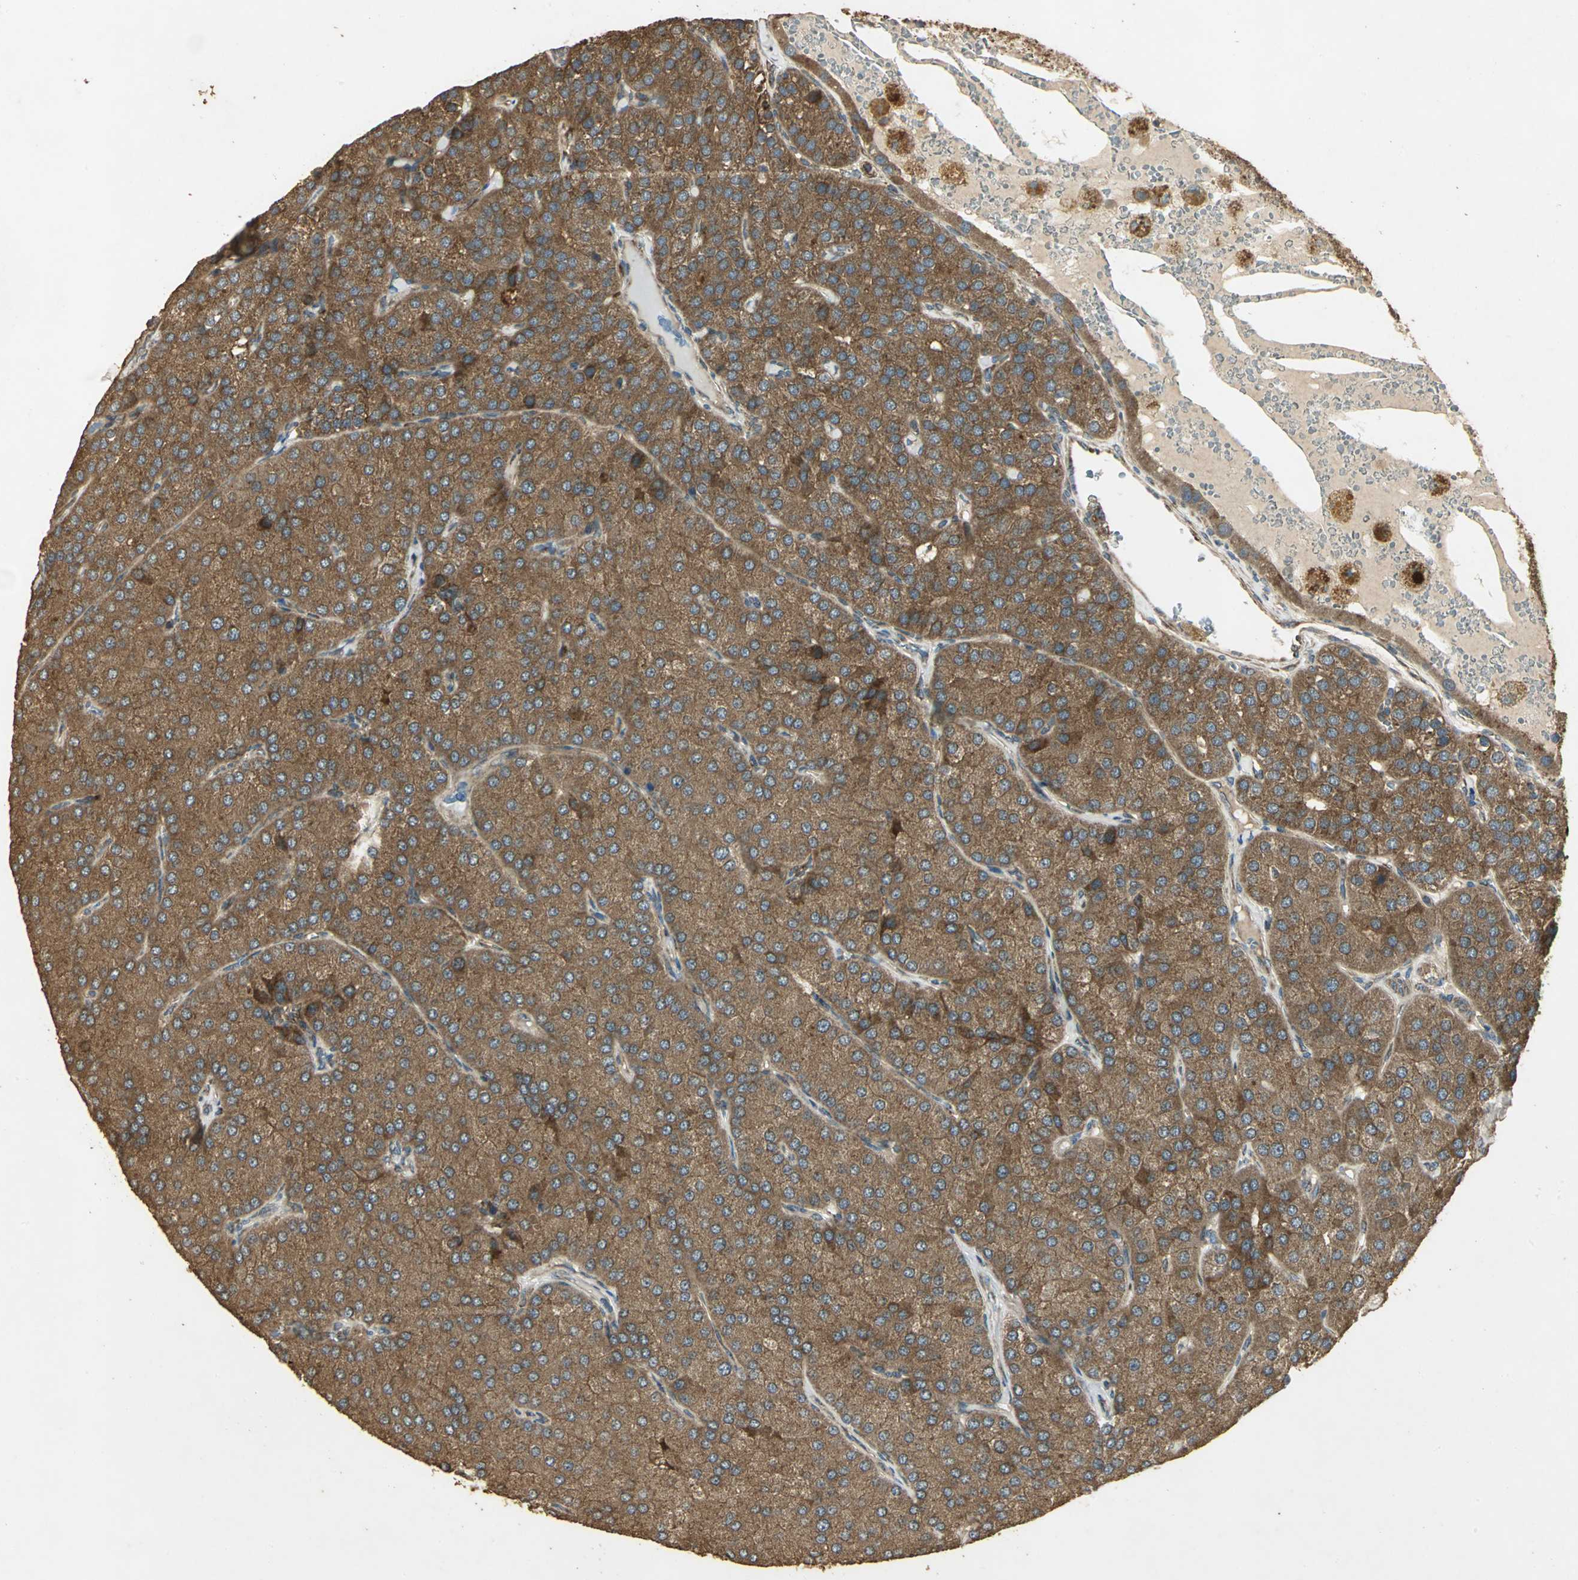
{"staining": {"intensity": "strong", "quantity": ">75%", "location": "cytoplasmic/membranous"}, "tissue": "parathyroid gland", "cell_type": "Glandular cells", "image_type": "normal", "snomed": [{"axis": "morphology", "description": "Normal tissue, NOS"}, {"axis": "morphology", "description": "Adenoma, NOS"}, {"axis": "topography", "description": "Parathyroid gland"}], "caption": "Parathyroid gland stained for a protein shows strong cytoplasmic/membranous positivity in glandular cells. The protein of interest is shown in brown color, while the nuclei are stained blue.", "gene": "KANK1", "patient": {"sex": "female", "age": 86}}